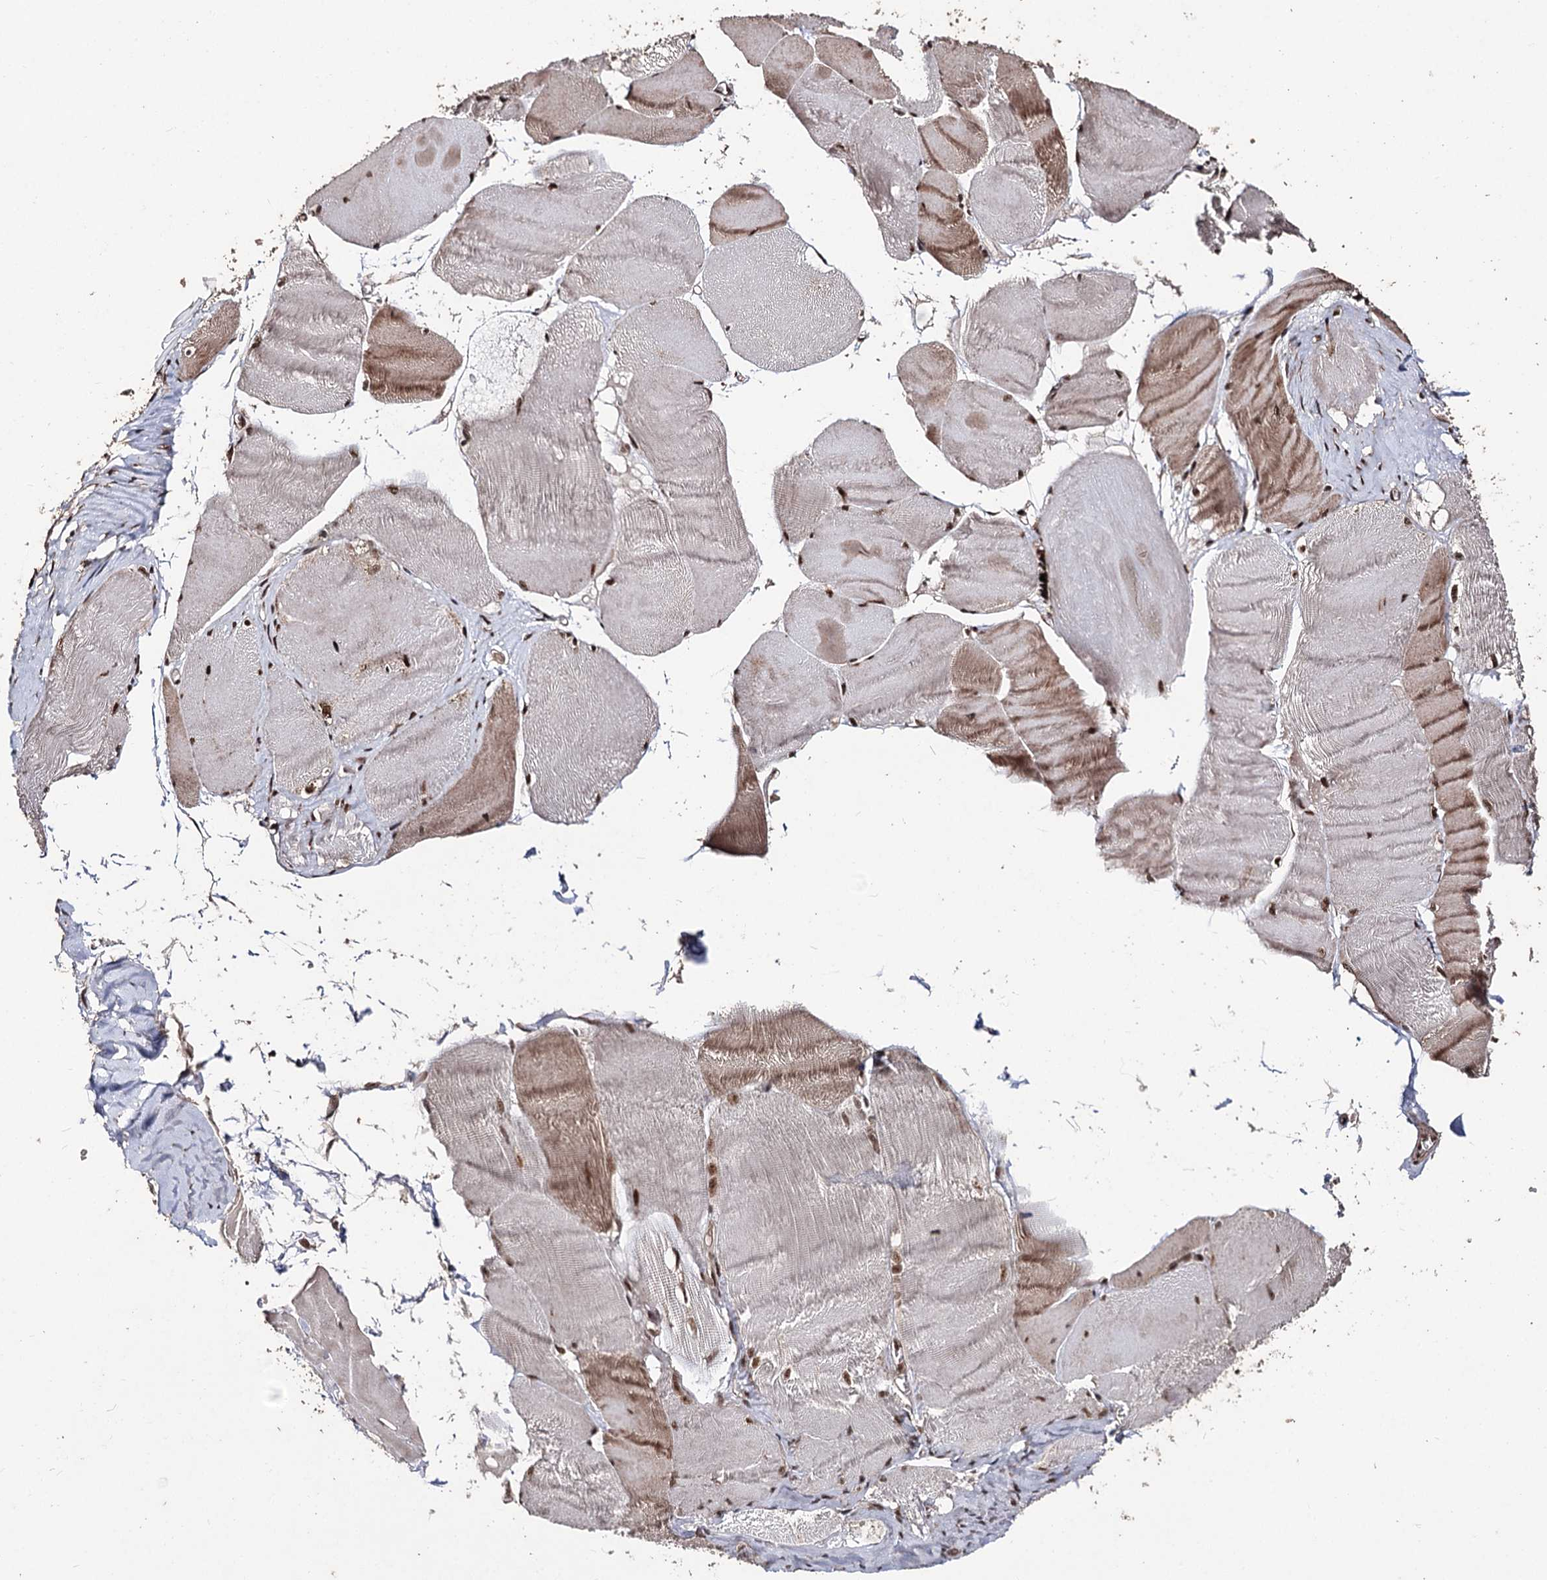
{"staining": {"intensity": "moderate", "quantity": "25%-75%", "location": "cytoplasmic/membranous,nuclear"}, "tissue": "skeletal muscle", "cell_type": "Myocytes", "image_type": "normal", "snomed": [{"axis": "morphology", "description": "Normal tissue, NOS"}, {"axis": "morphology", "description": "Basal cell carcinoma"}, {"axis": "topography", "description": "Skeletal muscle"}], "caption": "Immunohistochemical staining of benign skeletal muscle reveals medium levels of moderate cytoplasmic/membranous,nuclear positivity in approximately 25%-75% of myocytes. (DAB IHC with brightfield microscopy, high magnification).", "gene": "U2SURP", "patient": {"sex": "female", "age": 64}}